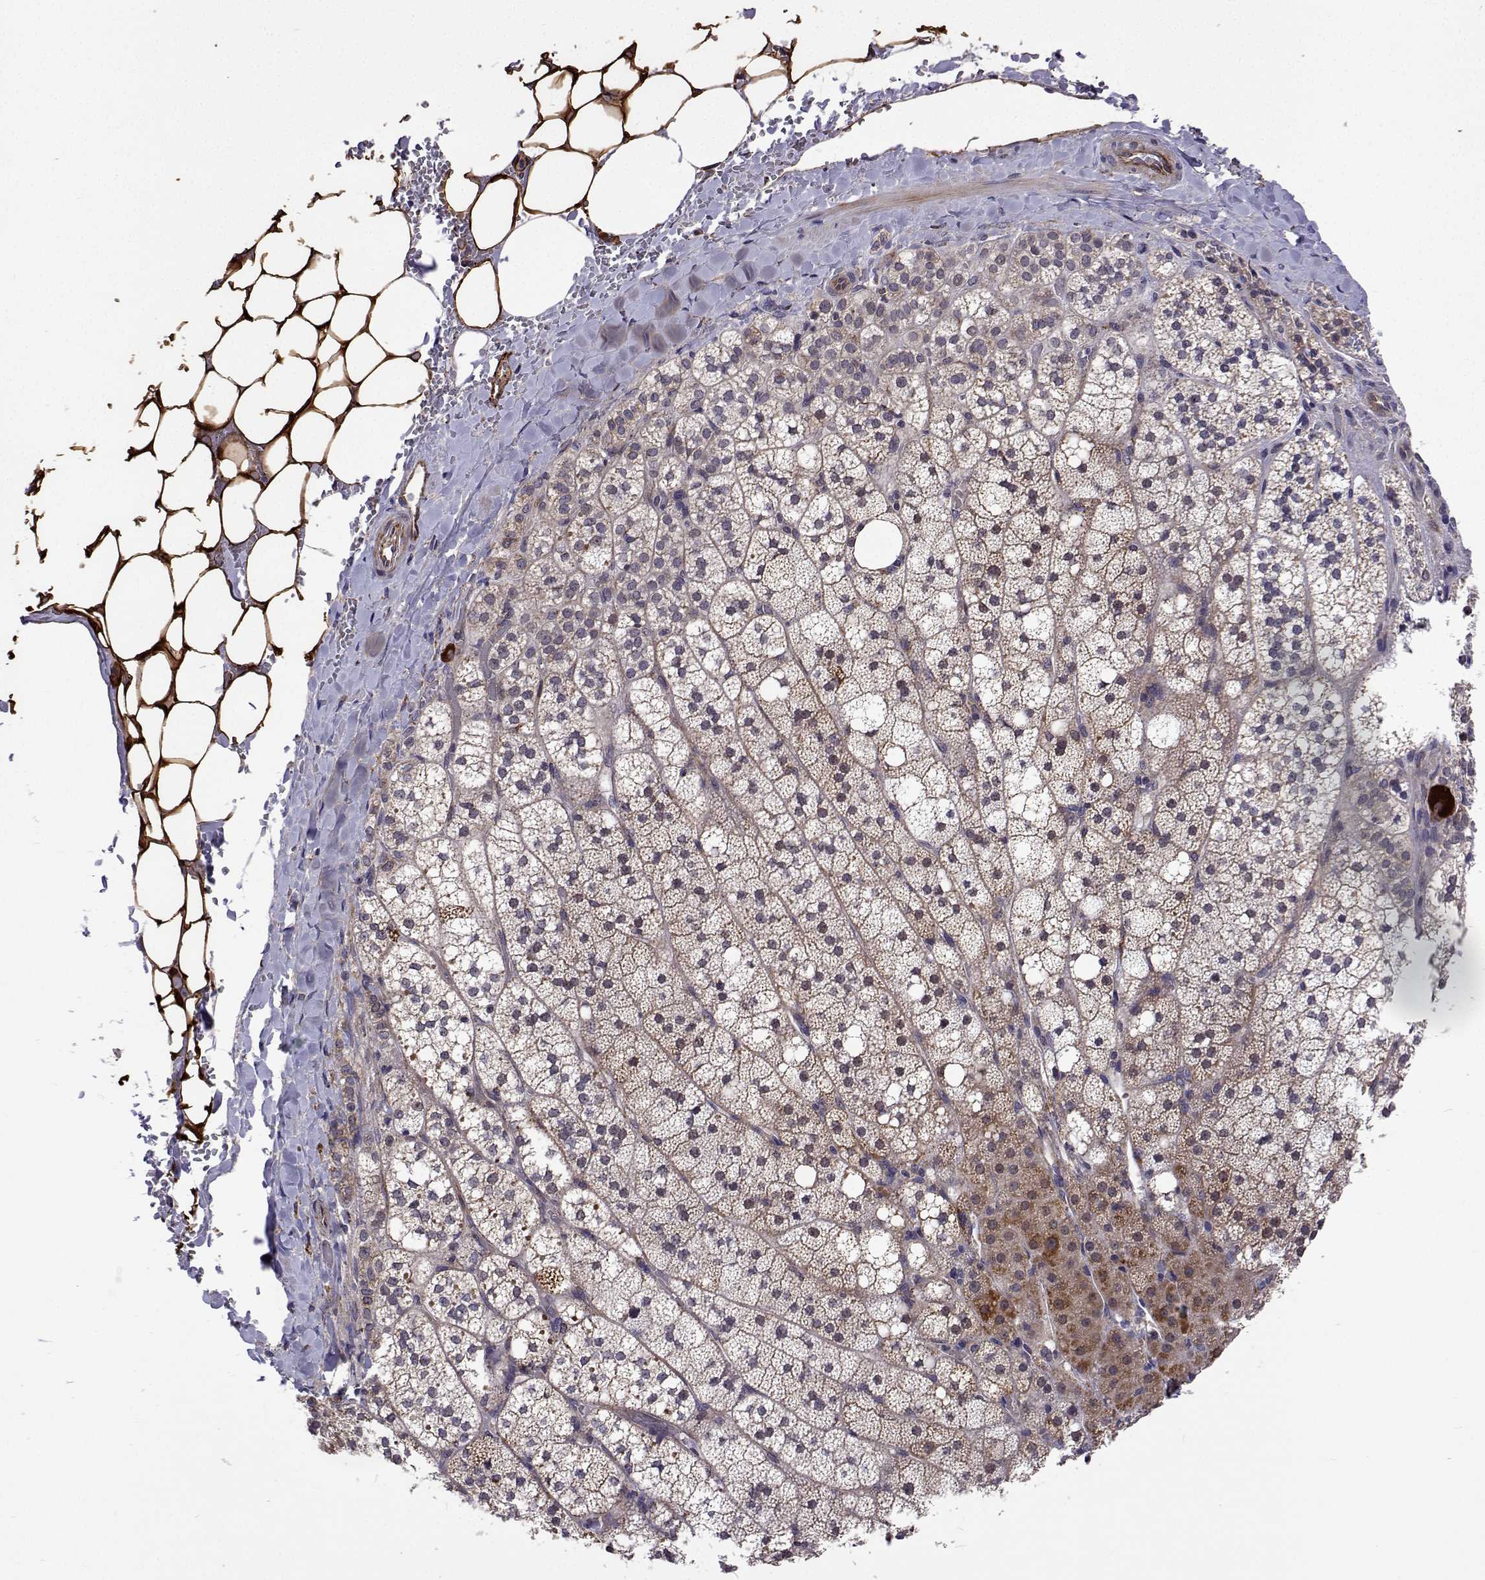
{"staining": {"intensity": "moderate", "quantity": "25%-75%", "location": "cytoplasmic/membranous"}, "tissue": "adrenal gland", "cell_type": "Glandular cells", "image_type": "normal", "snomed": [{"axis": "morphology", "description": "Normal tissue, NOS"}, {"axis": "topography", "description": "Adrenal gland"}], "caption": "Protein expression analysis of unremarkable adrenal gland reveals moderate cytoplasmic/membranous expression in about 25%-75% of glandular cells.", "gene": "DHTKD1", "patient": {"sex": "male", "age": 53}}